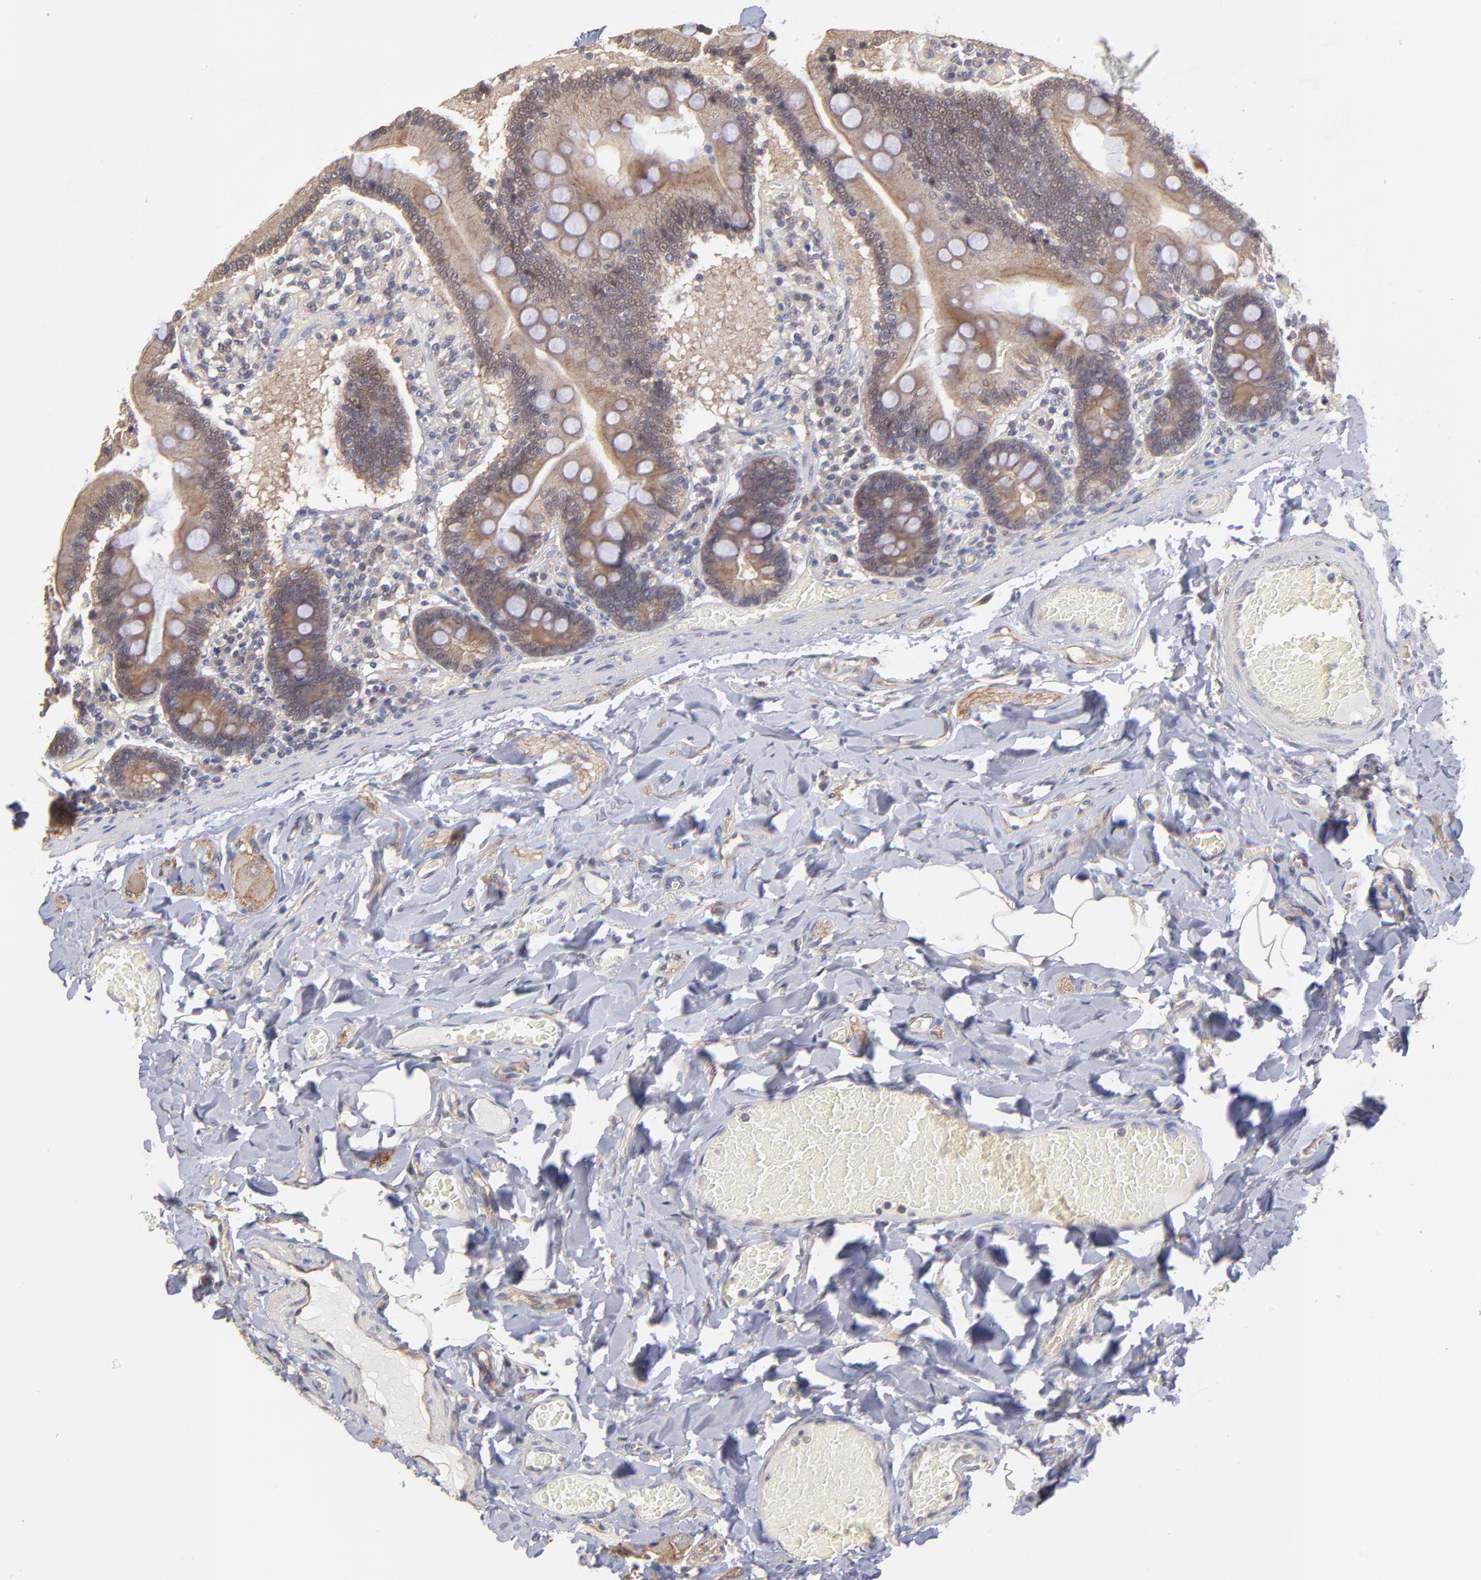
{"staining": {"intensity": "moderate", "quantity": ">75%", "location": "cytoplasmic/membranous"}, "tissue": "duodenum", "cell_type": "Glandular cells", "image_type": "normal", "snomed": [{"axis": "morphology", "description": "Normal tissue, NOS"}, {"axis": "topography", "description": "Duodenum"}], "caption": "This is a histology image of immunohistochemistry (IHC) staining of normal duodenum, which shows moderate positivity in the cytoplasmic/membranous of glandular cells.", "gene": "STAP2", "patient": {"sex": "male", "age": 66}}